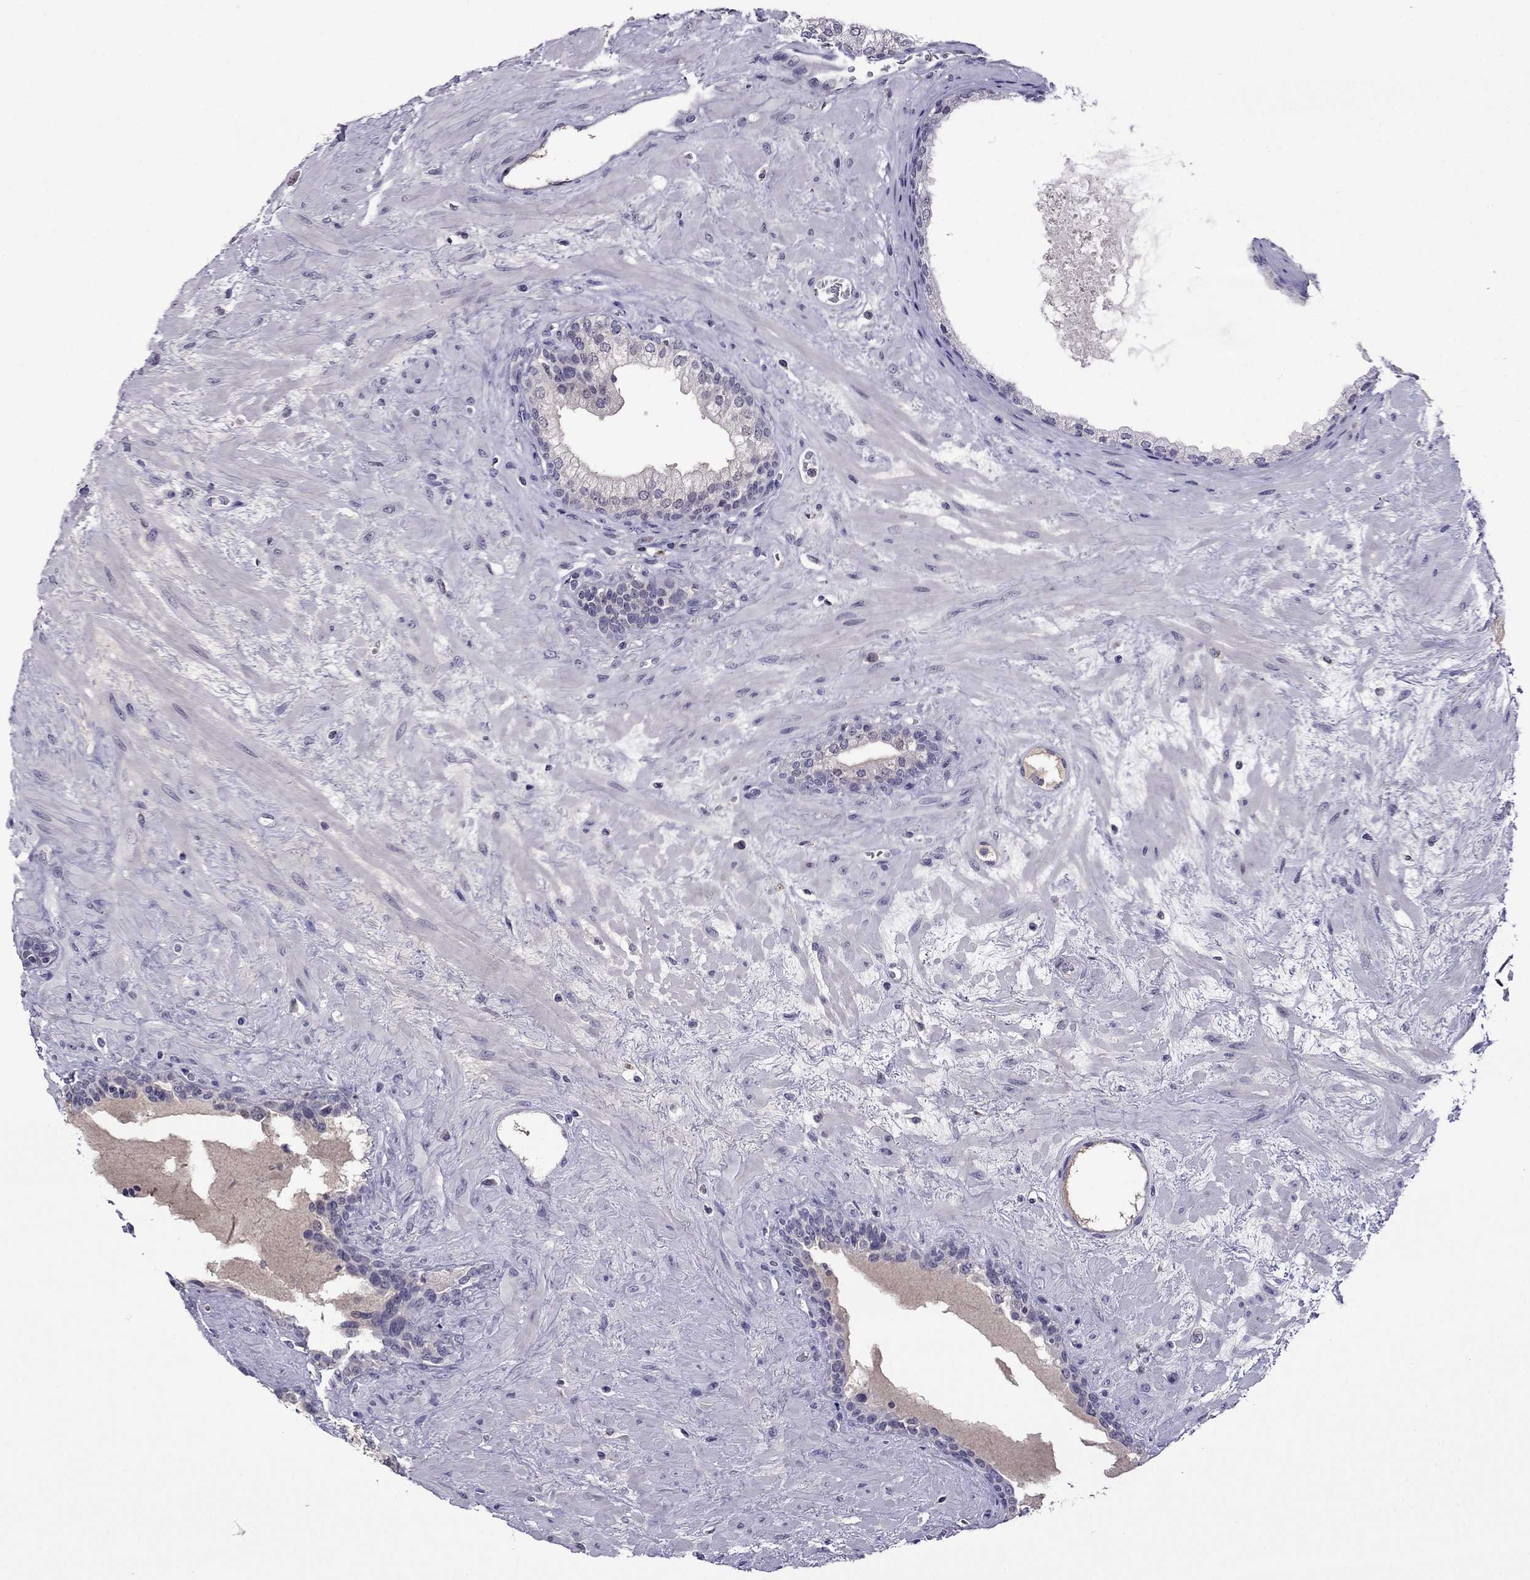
{"staining": {"intensity": "negative", "quantity": "none", "location": "none"}, "tissue": "prostate", "cell_type": "Glandular cells", "image_type": "normal", "snomed": [{"axis": "morphology", "description": "Normal tissue, NOS"}, {"axis": "topography", "description": "Prostate"}], "caption": "Photomicrograph shows no significant protein staining in glandular cells of normal prostate.", "gene": "SPTBN4", "patient": {"sex": "male", "age": 63}}